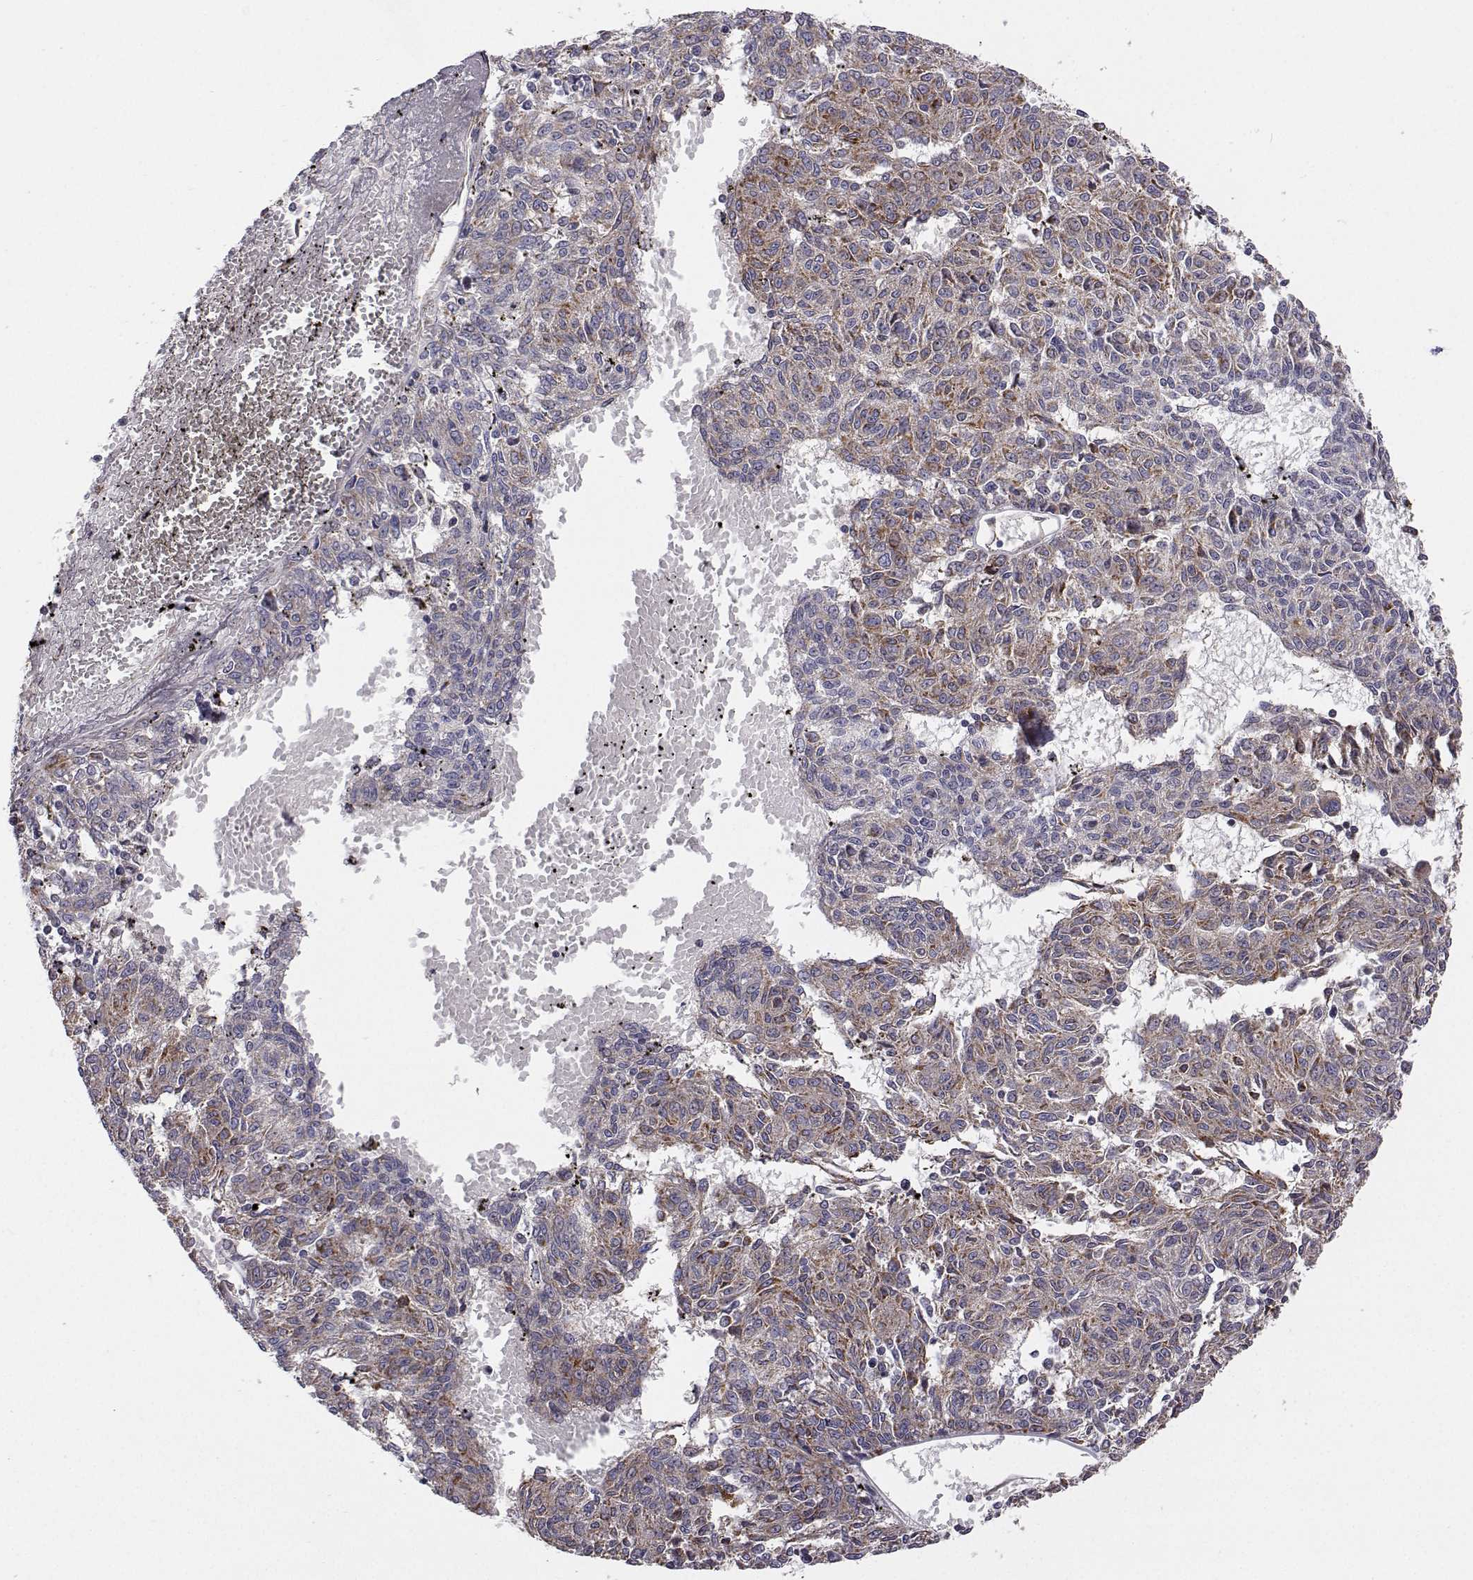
{"staining": {"intensity": "moderate", "quantity": "25%-75%", "location": "cytoplasmic/membranous"}, "tissue": "melanoma", "cell_type": "Tumor cells", "image_type": "cancer", "snomed": [{"axis": "morphology", "description": "Malignant melanoma, NOS"}, {"axis": "topography", "description": "Skin"}], "caption": "Moderate cytoplasmic/membranous staining for a protein is identified in about 25%-75% of tumor cells of malignant melanoma using immunohistochemistry (IHC).", "gene": "MRPL3", "patient": {"sex": "female", "age": 72}}